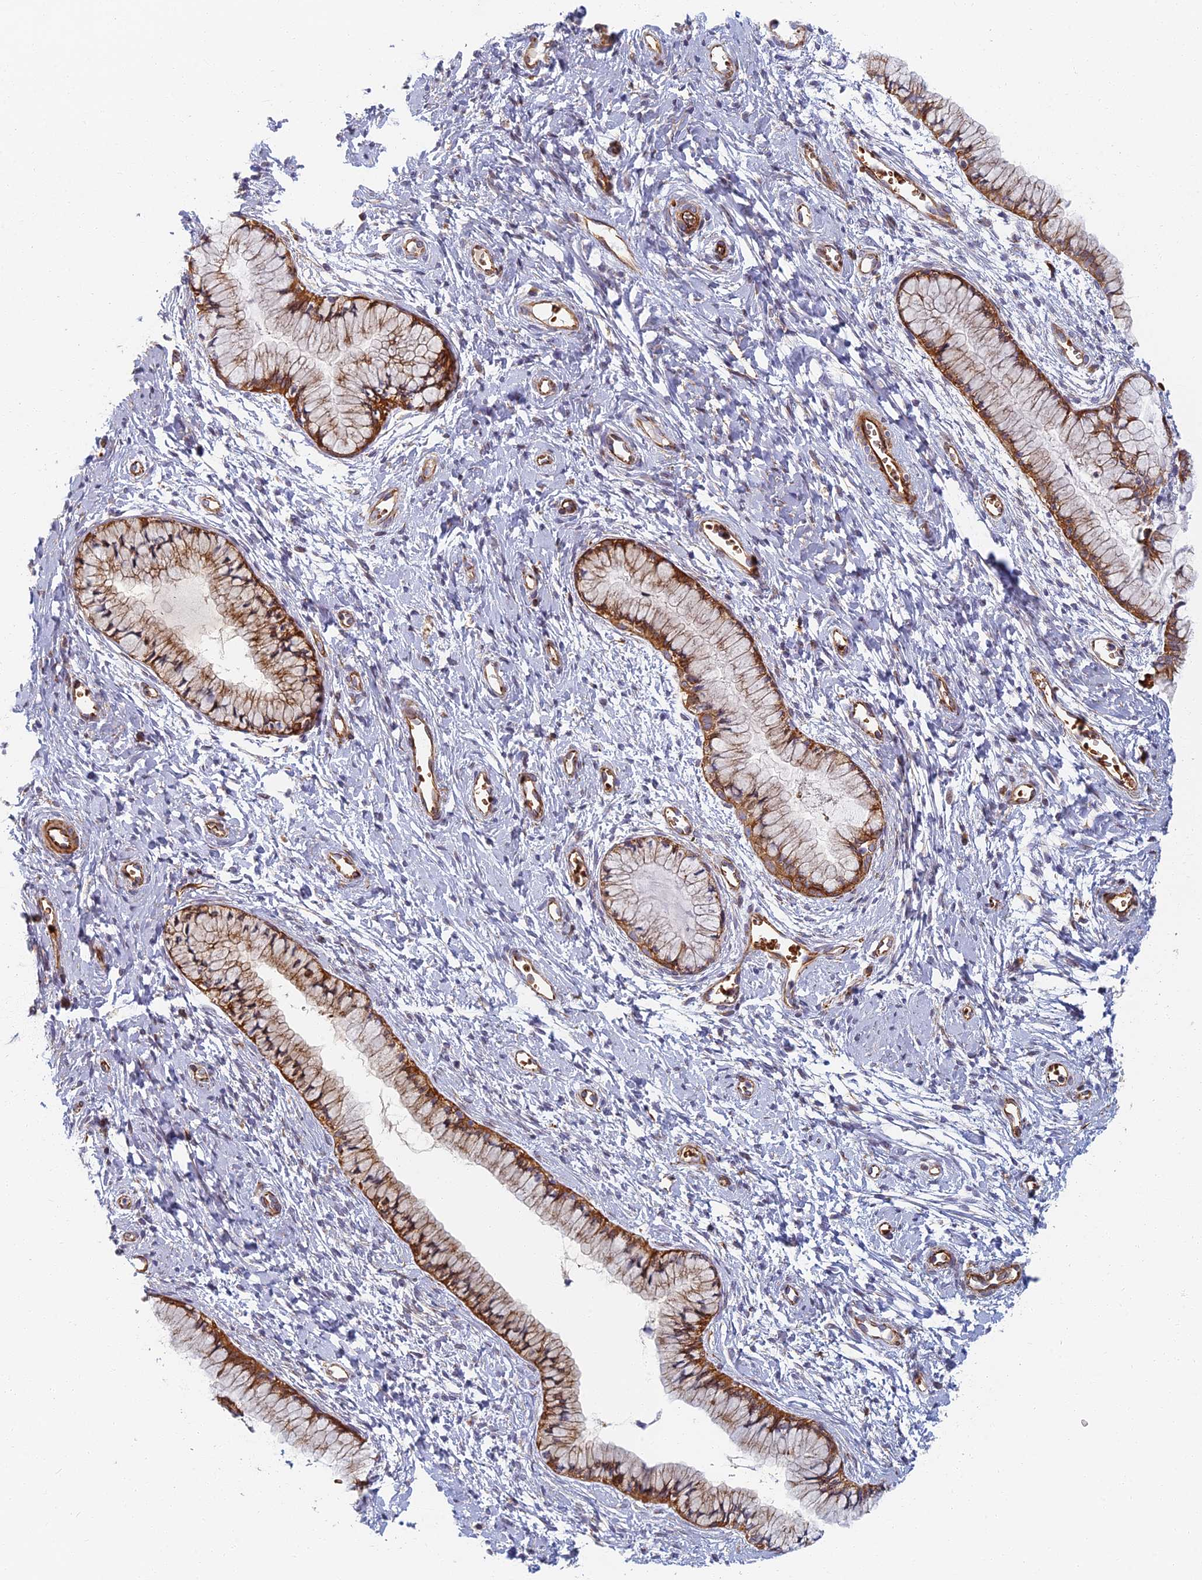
{"staining": {"intensity": "moderate", "quantity": "25%-75%", "location": "cytoplasmic/membranous"}, "tissue": "cervix", "cell_type": "Glandular cells", "image_type": "normal", "snomed": [{"axis": "morphology", "description": "Normal tissue, NOS"}, {"axis": "topography", "description": "Cervix"}], "caption": "Protein staining of unremarkable cervix reveals moderate cytoplasmic/membranous expression in approximately 25%-75% of glandular cells.", "gene": "ABCB10", "patient": {"sex": "female", "age": 42}}